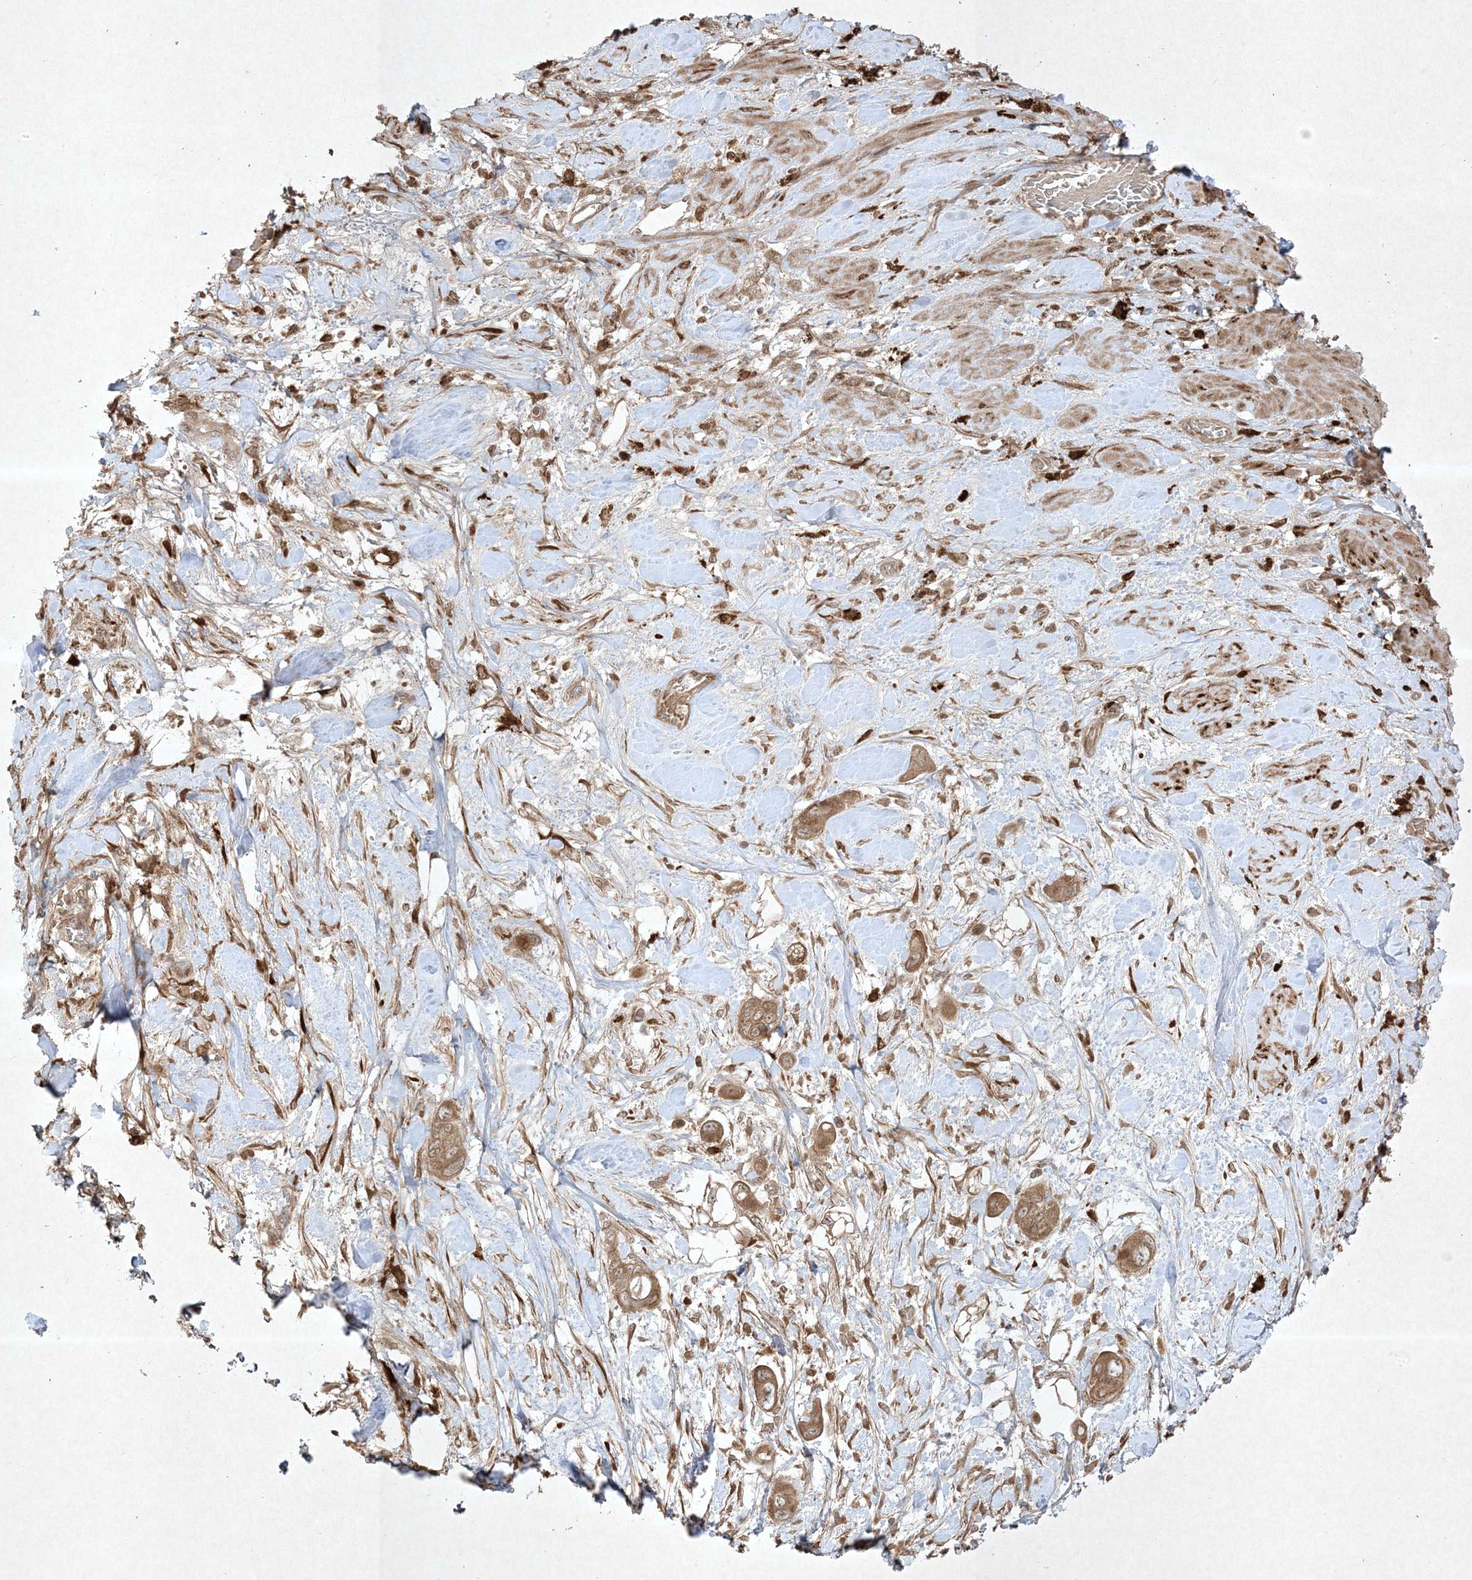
{"staining": {"intensity": "moderate", "quantity": ">75%", "location": "cytoplasmic/membranous"}, "tissue": "pancreatic cancer", "cell_type": "Tumor cells", "image_type": "cancer", "snomed": [{"axis": "morphology", "description": "Adenocarcinoma, NOS"}, {"axis": "topography", "description": "Pancreas"}], "caption": "Immunohistochemical staining of adenocarcinoma (pancreatic) reveals moderate cytoplasmic/membranous protein expression in about >75% of tumor cells.", "gene": "PTK6", "patient": {"sex": "male", "age": 68}}